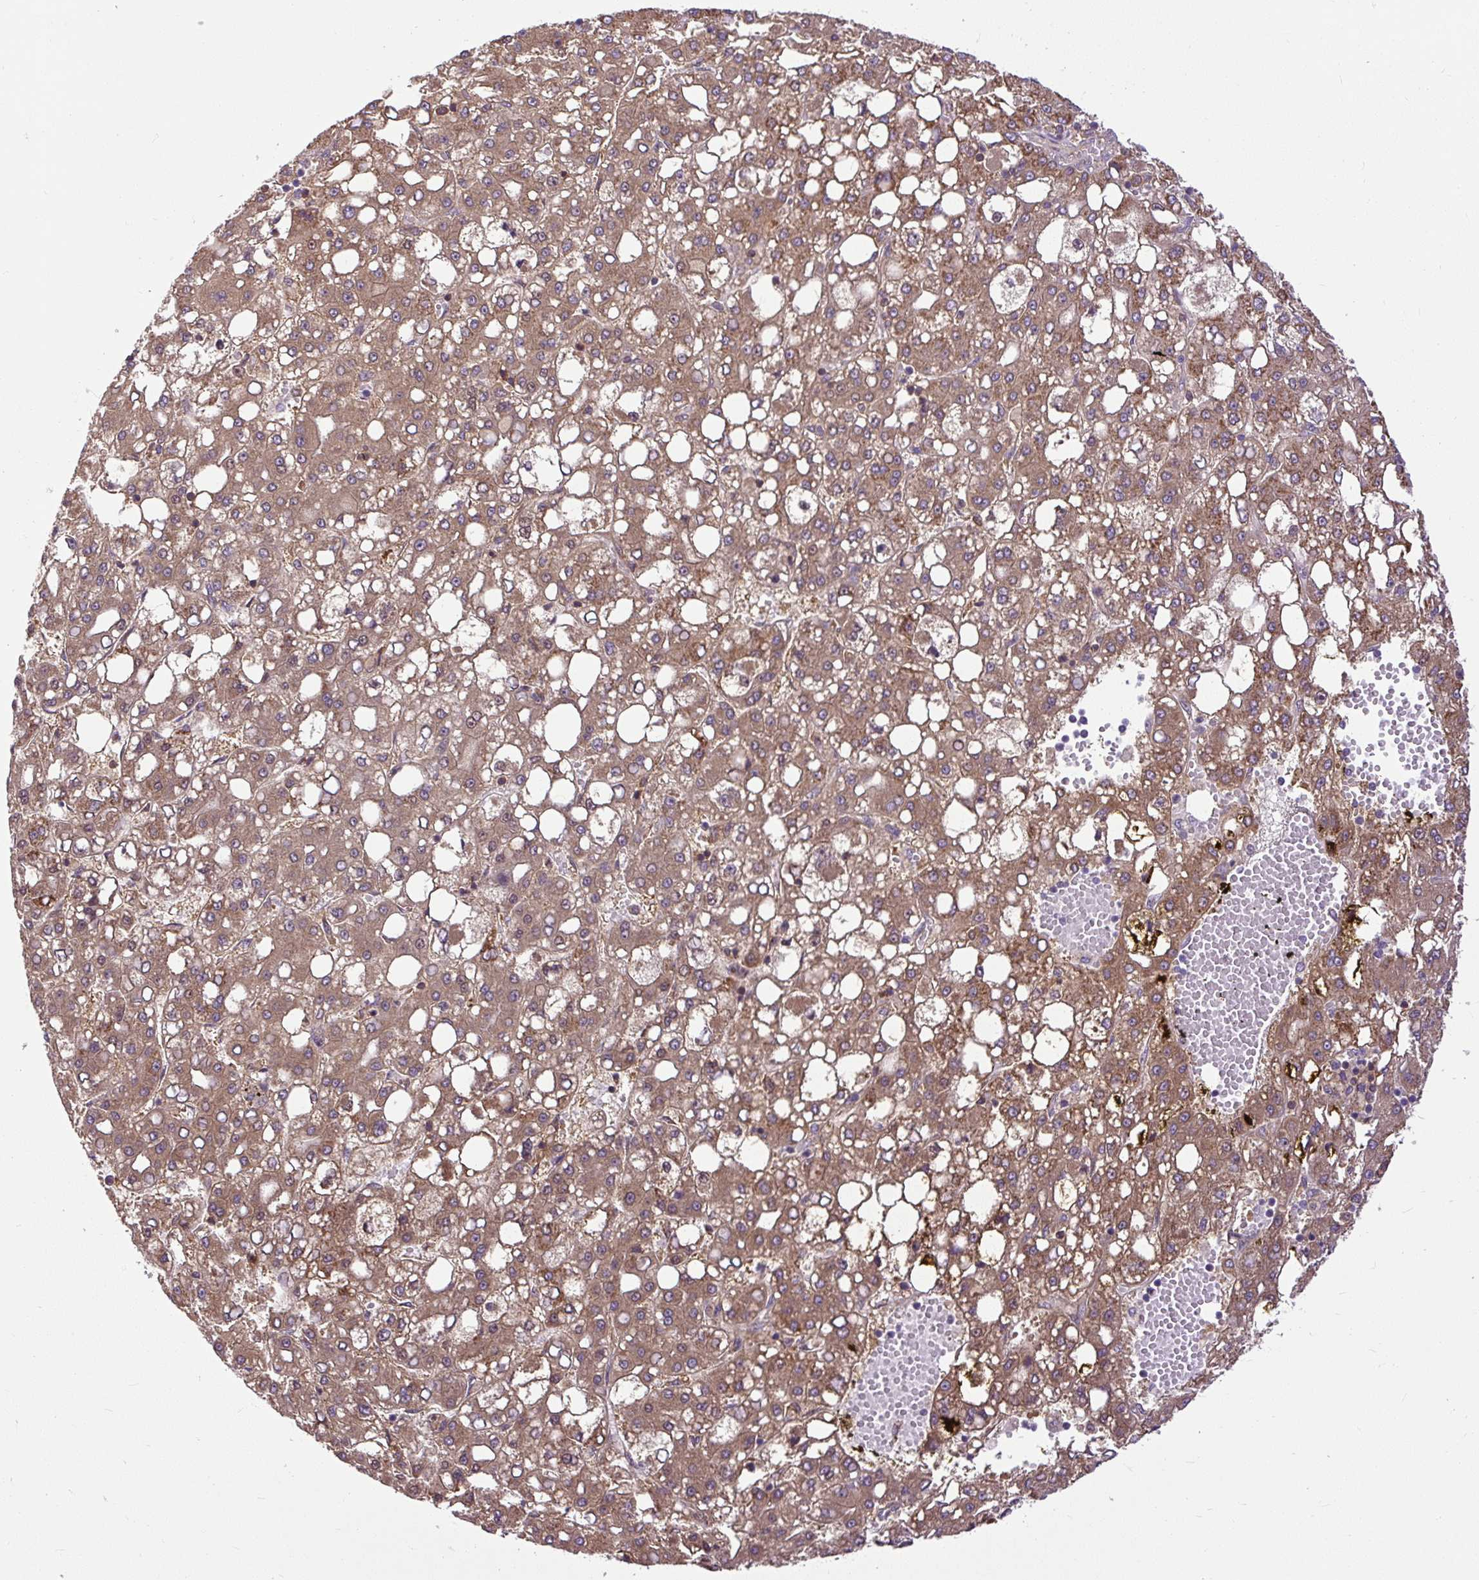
{"staining": {"intensity": "moderate", "quantity": ">75%", "location": "cytoplasmic/membranous"}, "tissue": "liver cancer", "cell_type": "Tumor cells", "image_type": "cancer", "snomed": [{"axis": "morphology", "description": "Carcinoma, Hepatocellular, NOS"}, {"axis": "topography", "description": "Liver"}], "caption": "The immunohistochemical stain labels moderate cytoplasmic/membranous staining in tumor cells of liver cancer (hepatocellular carcinoma) tissue.", "gene": "TM2D3", "patient": {"sex": "male", "age": 65}}